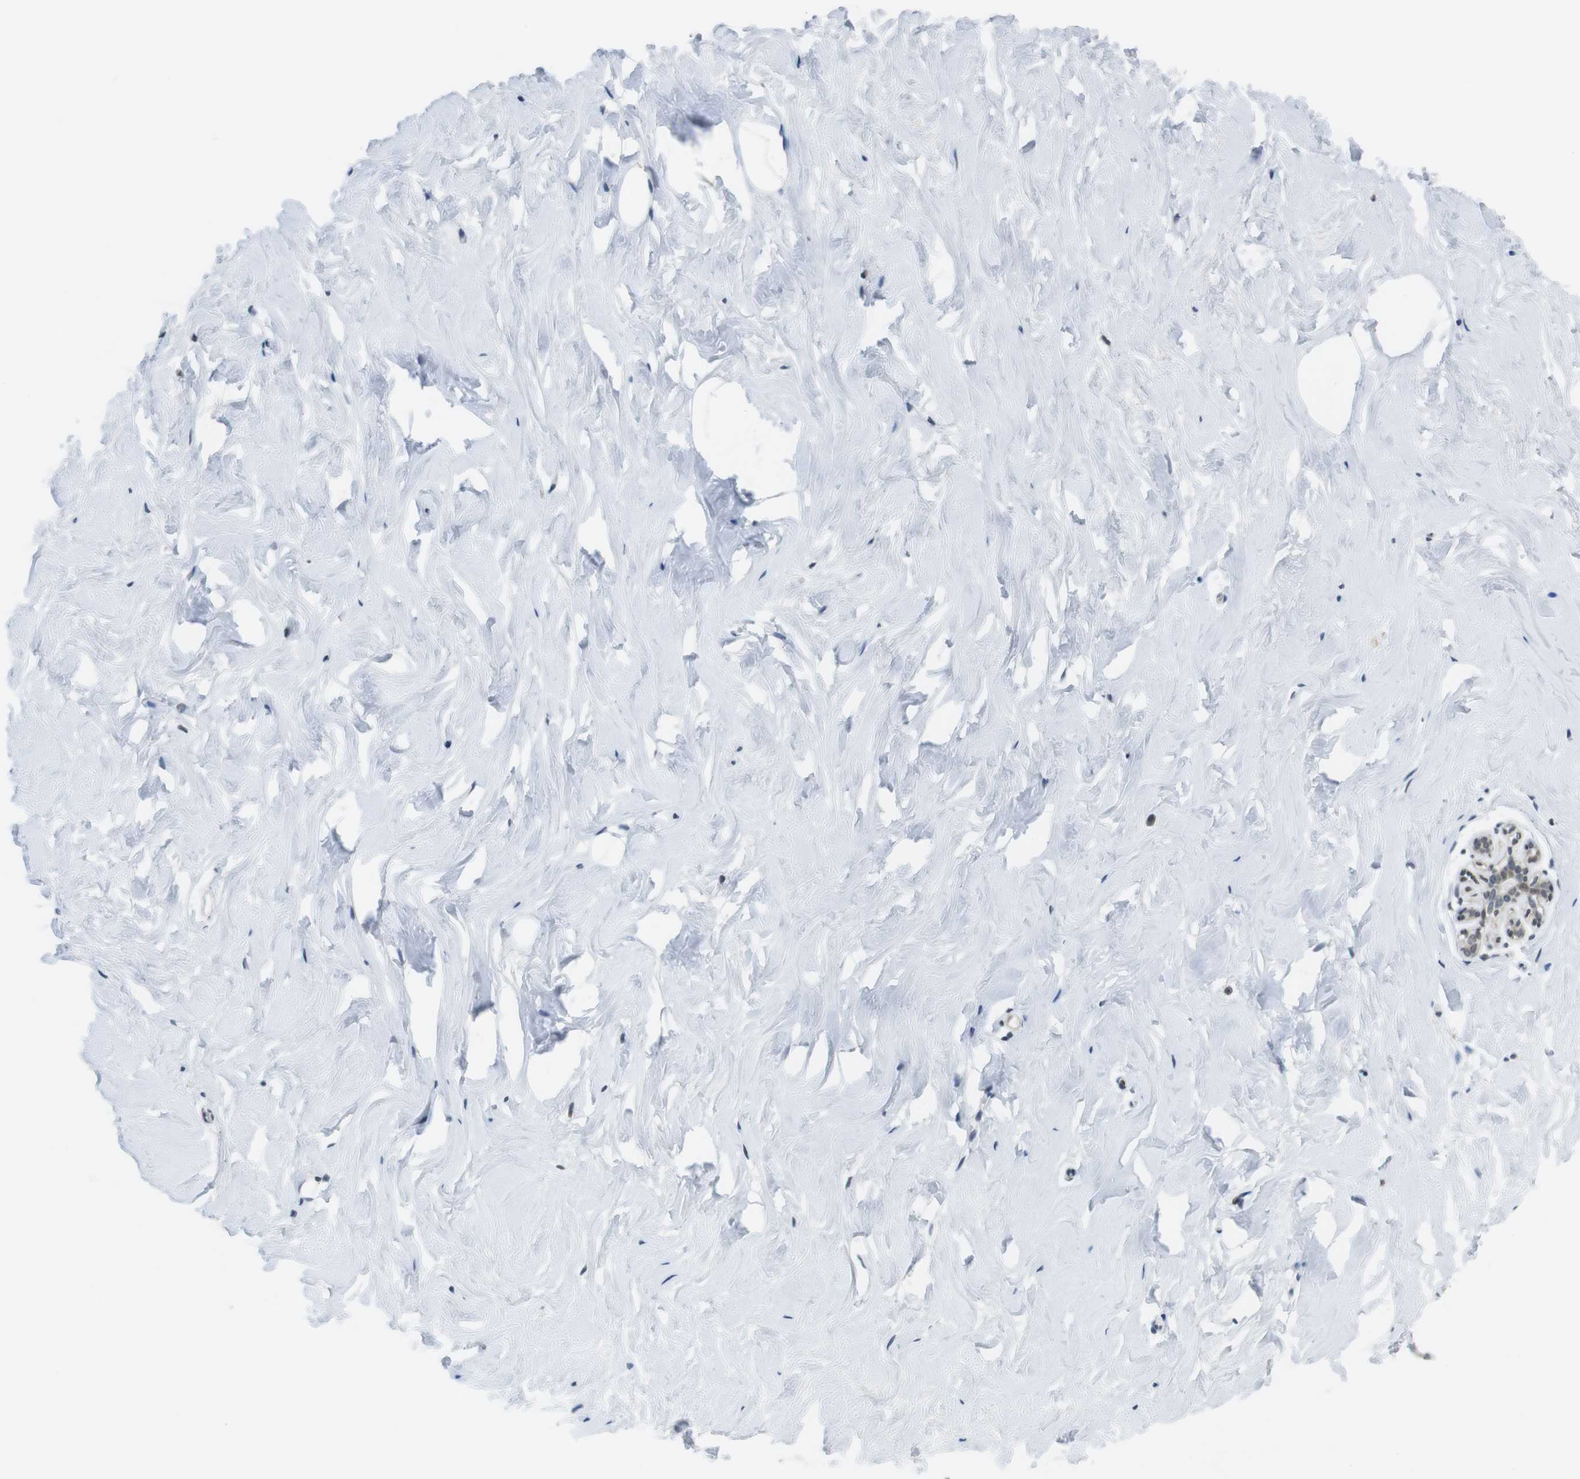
{"staining": {"intensity": "negative", "quantity": "none", "location": "none"}, "tissue": "breast", "cell_type": "Adipocytes", "image_type": "normal", "snomed": [{"axis": "morphology", "description": "Normal tissue, NOS"}, {"axis": "topography", "description": "Breast"}], "caption": "Immunohistochemistry of benign breast shows no positivity in adipocytes.", "gene": "BRD4", "patient": {"sex": "female", "age": 75}}